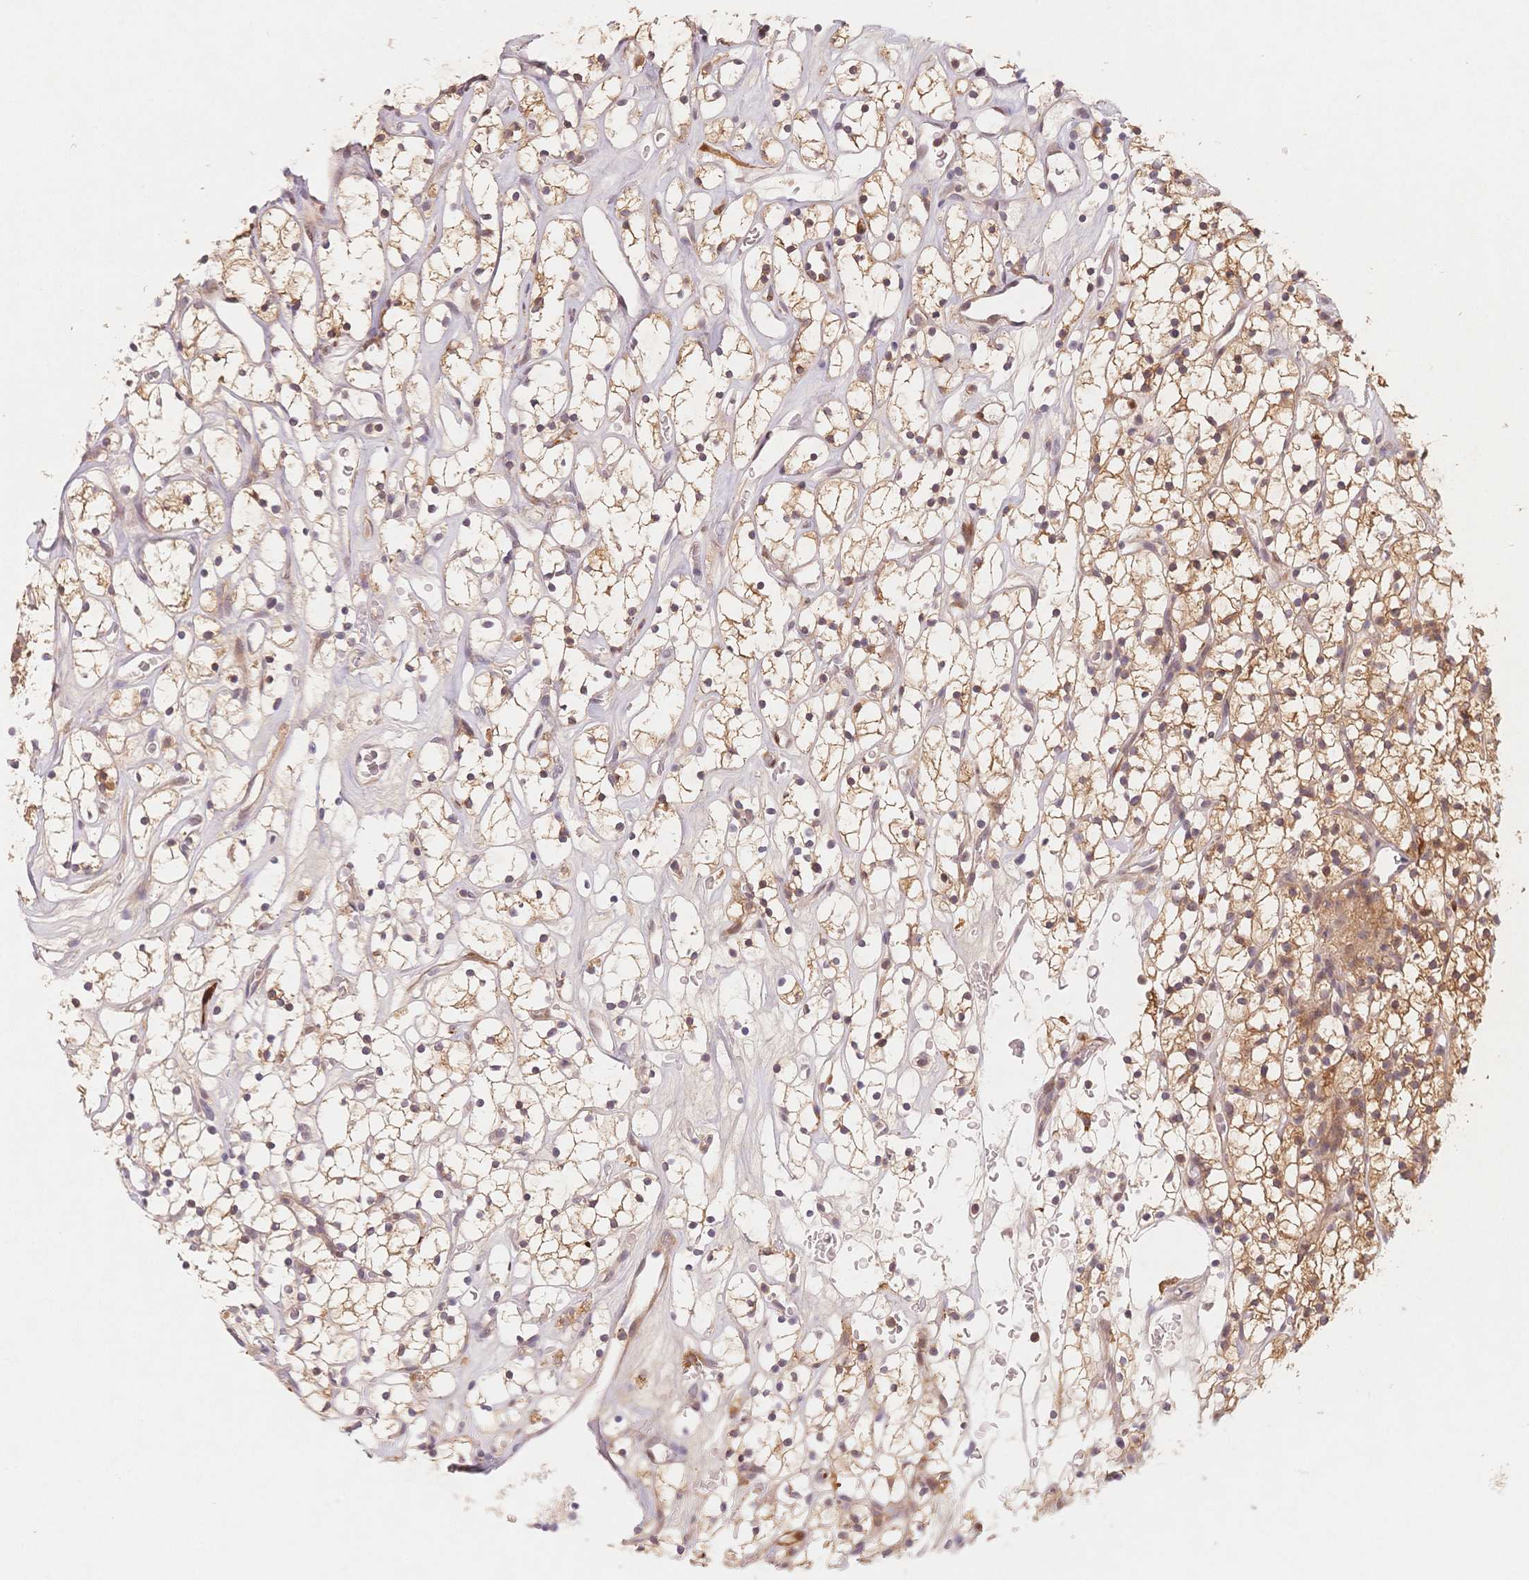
{"staining": {"intensity": "moderate", "quantity": "25%-75%", "location": "cytoplasmic/membranous"}, "tissue": "renal cancer", "cell_type": "Tumor cells", "image_type": "cancer", "snomed": [{"axis": "morphology", "description": "Adenocarcinoma, NOS"}, {"axis": "topography", "description": "Kidney"}], "caption": "IHC photomicrograph of human renal cancer stained for a protein (brown), which reveals medium levels of moderate cytoplasmic/membranous positivity in approximately 25%-75% of tumor cells.", "gene": "C12orf75", "patient": {"sex": "female", "age": 64}}